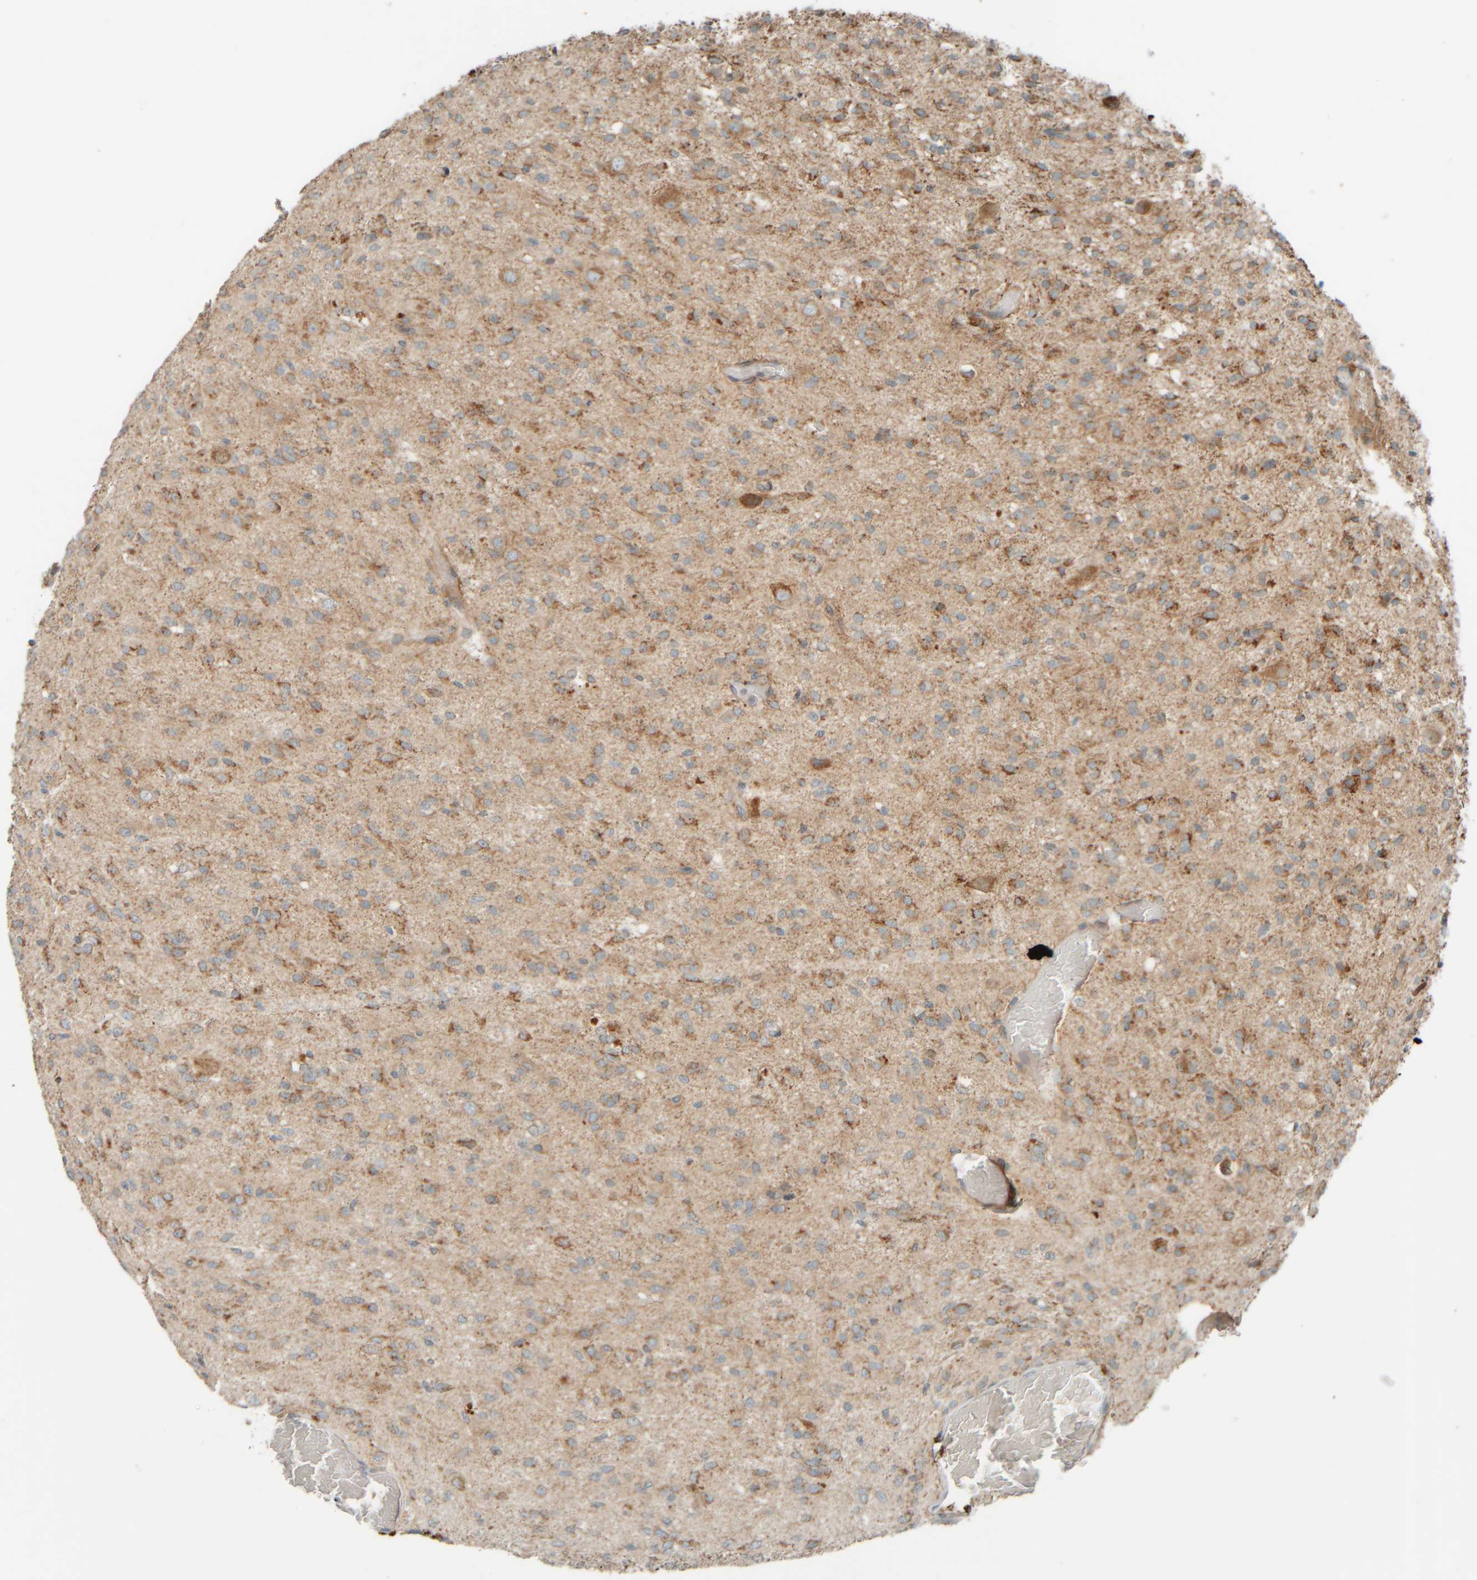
{"staining": {"intensity": "moderate", "quantity": ">75%", "location": "cytoplasmic/membranous"}, "tissue": "glioma", "cell_type": "Tumor cells", "image_type": "cancer", "snomed": [{"axis": "morphology", "description": "Glioma, malignant, High grade"}, {"axis": "topography", "description": "Brain"}], "caption": "This is a micrograph of IHC staining of malignant high-grade glioma, which shows moderate expression in the cytoplasmic/membranous of tumor cells.", "gene": "SPAG5", "patient": {"sex": "female", "age": 59}}